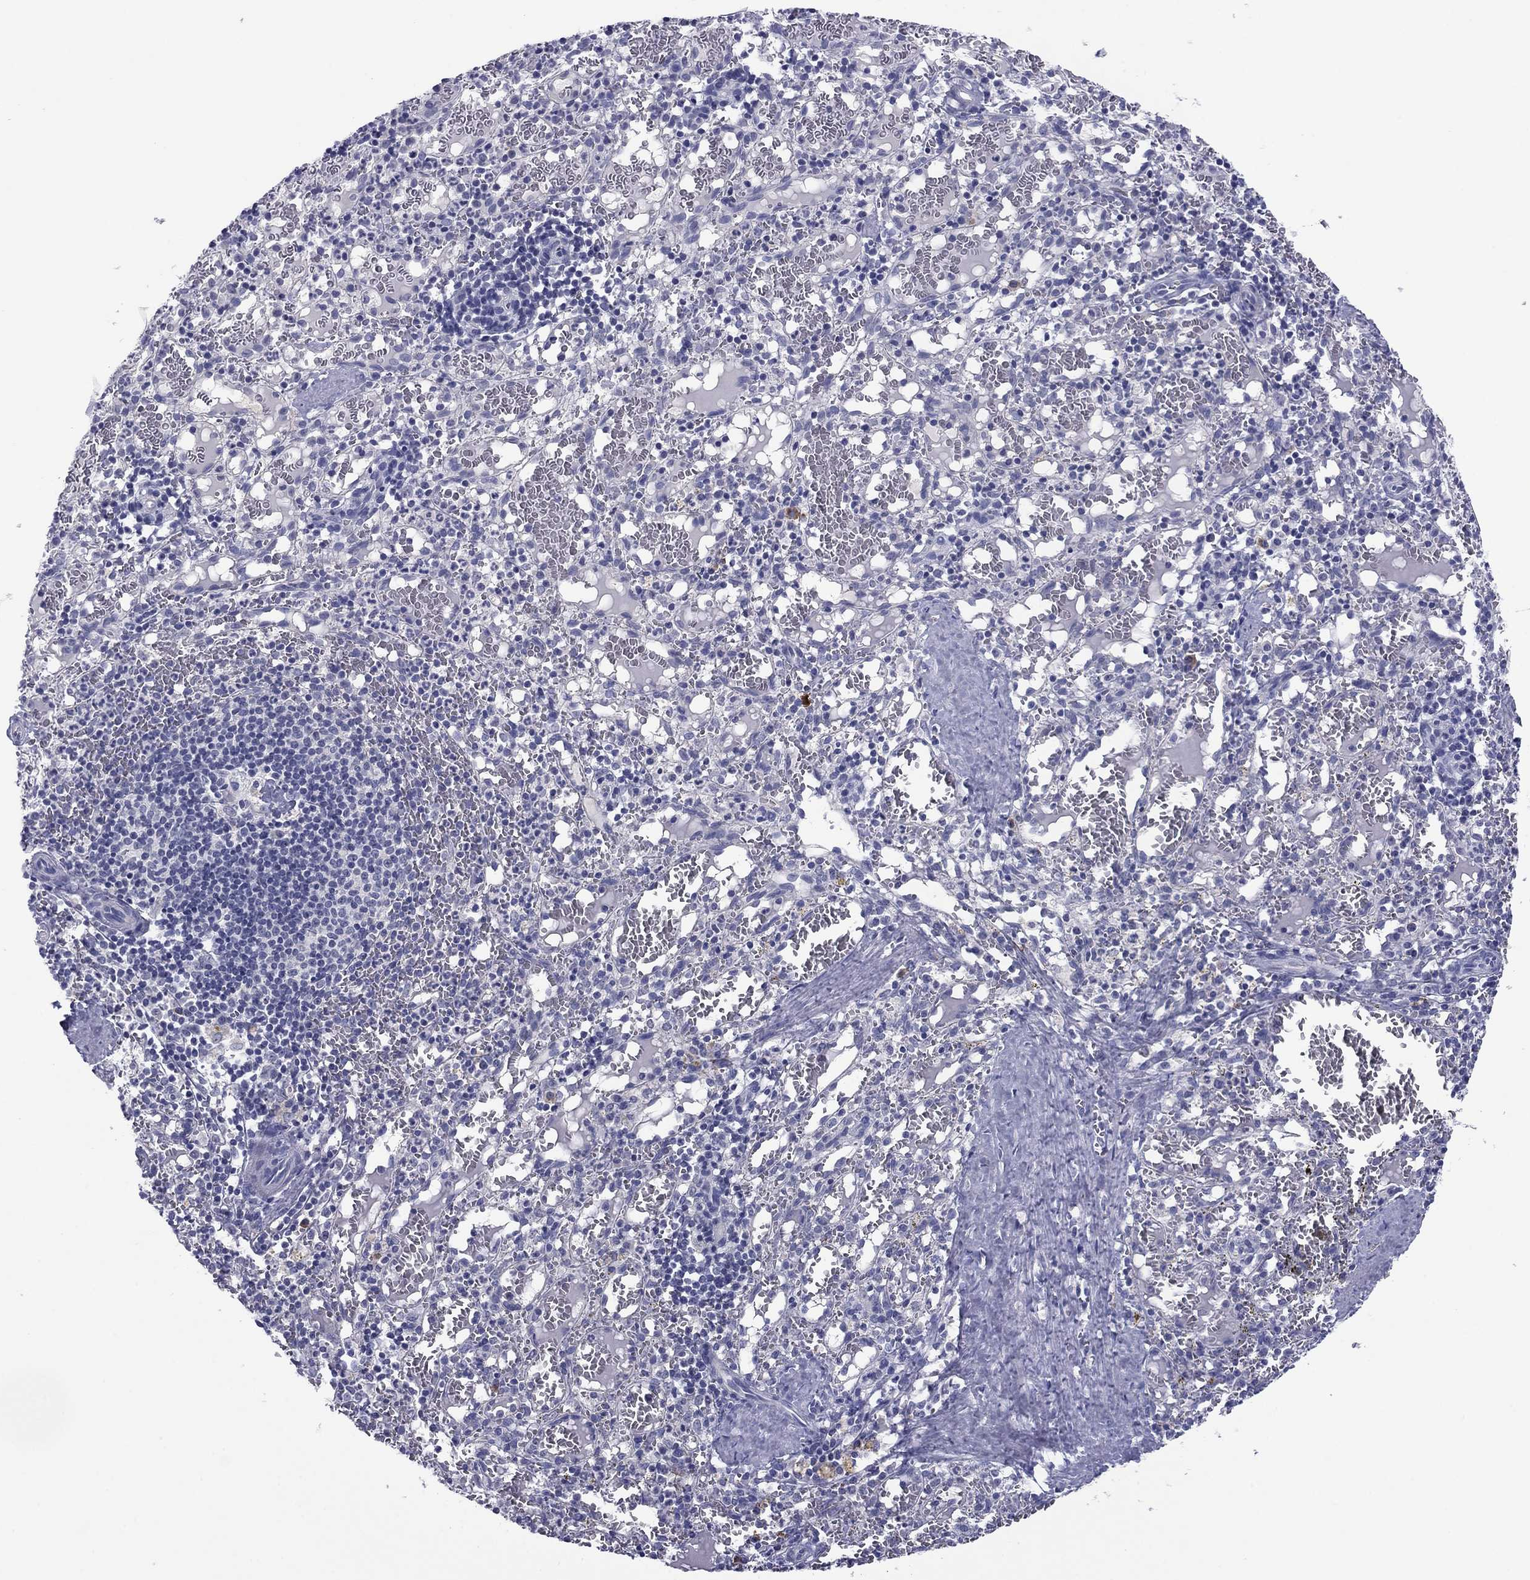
{"staining": {"intensity": "negative", "quantity": "none", "location": "none"}, "tissue": "spleen", "cell_type": "Cells in red pulp", "image_type": "normal", "snomed": [{"axis": "morphology", "description": "Normal tissue, NOS"}, {"axis": "topography", "description": "Spleen"}], "caption": "DAB immunohistochemical staining of unremarkable spleen shows no significant staining in cells in red pulp. (DAB (3,3'-diaminobenzidine) IHC with hematoxylin counter stain).", "gene": "HAO1", "patient": {"sex": "male", "age": 11}}